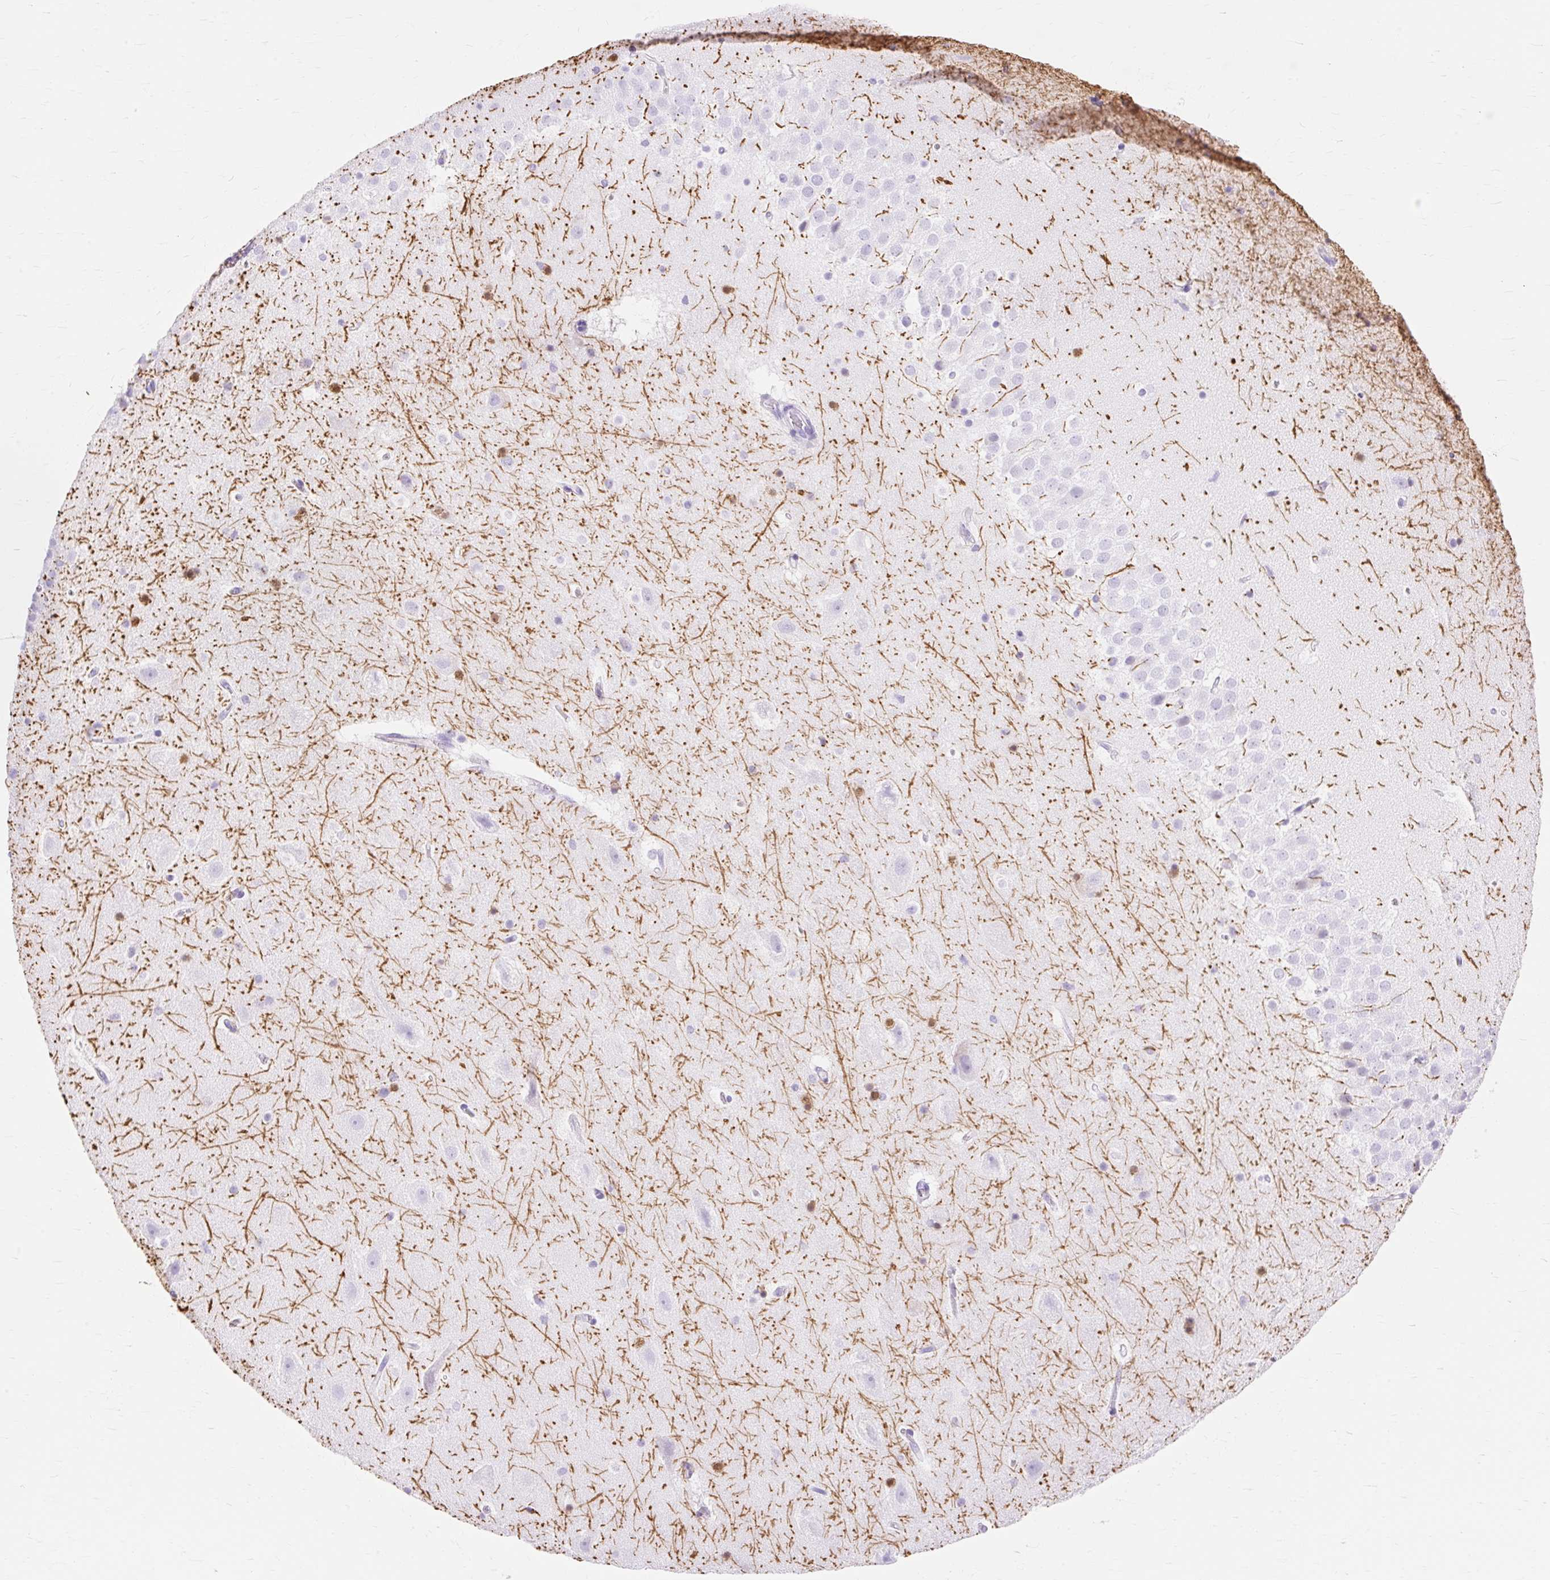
{"staining": {"intensity": "moderate", "quantity": "<25%", "location": "nuclear"}, "tissue": "hippocampus", "cell_type": "Glial cells", "image_type": "normal", "snomed": [{"axis": "morphology", "description": "Normal tissue, NOS"}, {"axis": "topography", "description": "Hippocampus"}], "caption": "Glial cells demonstrate low levels of moderate nuclear staining in about <25% of cells in normal human hippocampus.", "gene": "MBP", "patient": {"sex": "male", "age": 37}}